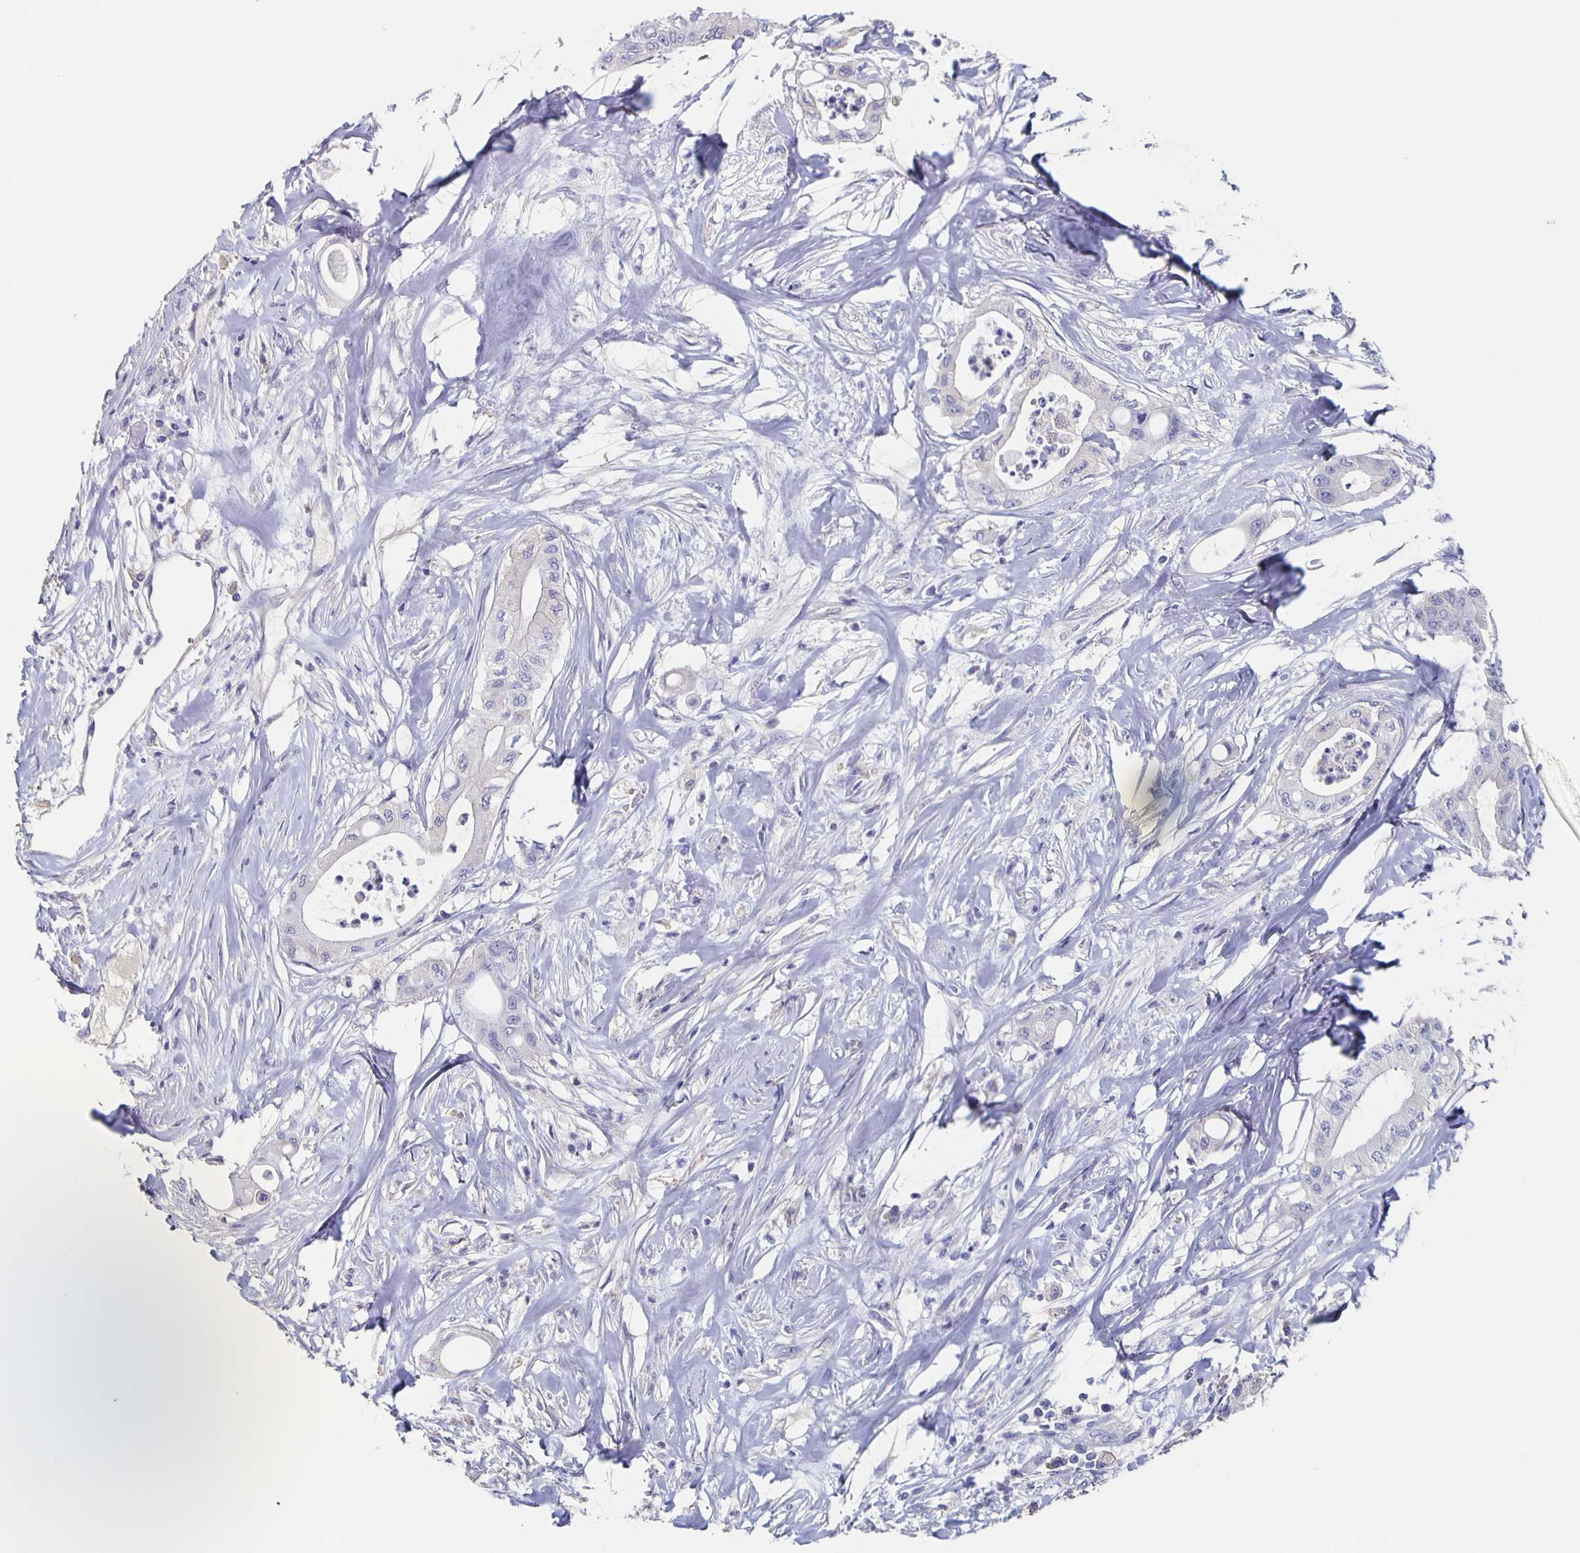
{"staining": {"intensity": "negative", "quantity": "none", "location": "none"}, "tissue": "pancreatic cancer", "cell_type": "Tumor cells", "image_type": "cancer", "snomed": [{"axis": "morphology", "description": "Adenocarcinoma, NOS"}, {"axis": "topography", "description": "Pancreas"}], "caption": "Immunohistochemistry (IHC) histopathology image of neoplastic tissue: human pancreatic adenocarcinoma stained with DAB (3,3'-diaminobenzidine) shows no significant protein staining in tumor cells.", "gene": "CACNA2D2", "patient": {"sex": "male", "age": 71}}